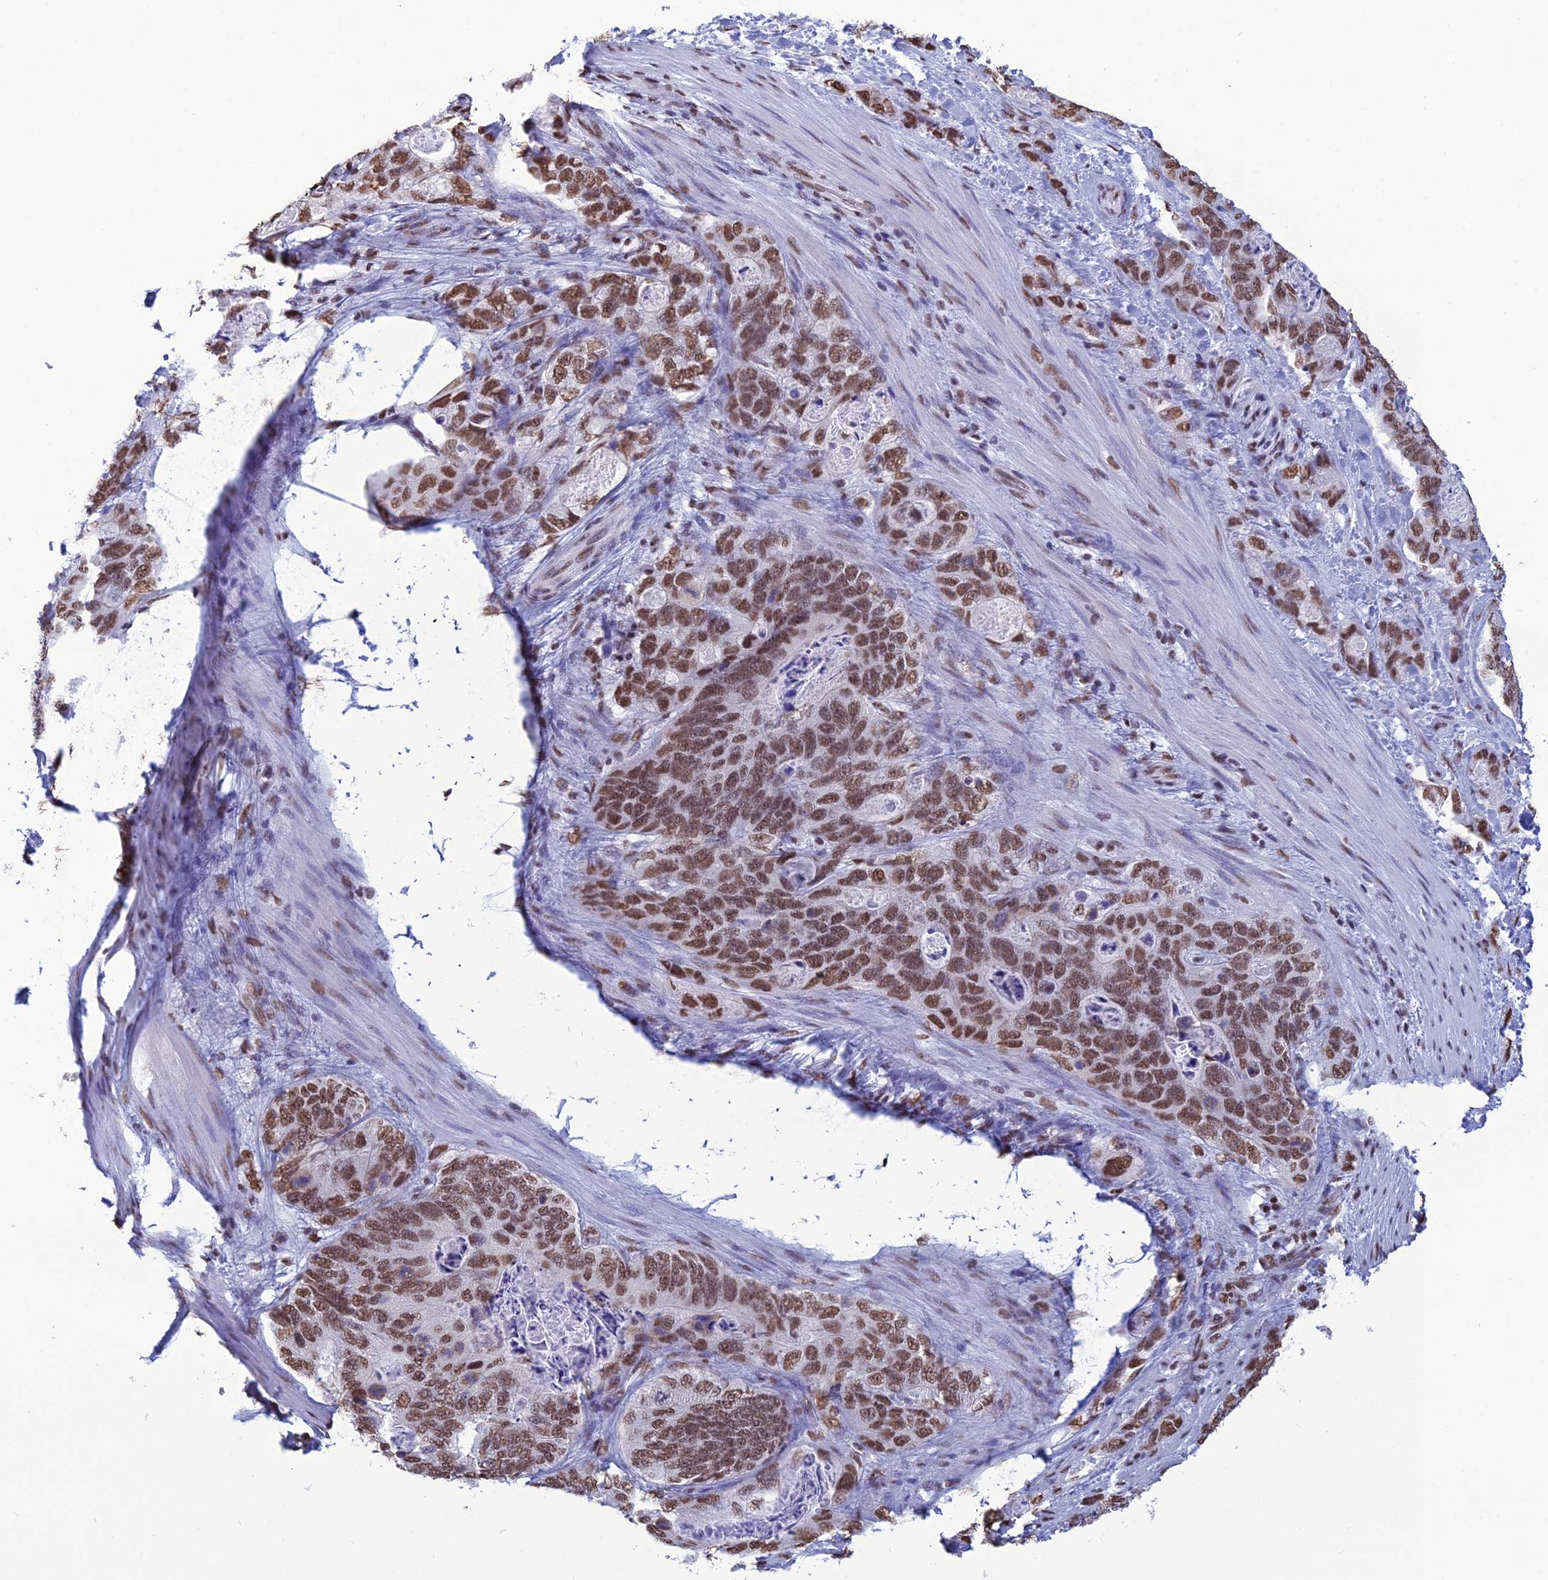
{"staining": {"intensity": "moderate", "quantity": ">75%", "location": "nuclear"}, "tissue": "stomach cancer", "cell_type": "Tumor cells", "image_type": "cancer", "snomed": [{"axis": "morphology", "description": "Normal tissue, NOS"}, {"axis": "morphology", "description": "Adenocarcinoma, NOS"}, {"axis": "topography", "description": "Stomach"}], "caption": "This is an image of IHC staining of adenocarcinoma (stomach), which shows moderate expression in the nuclear of tumor cells.", "gene": "PRAMEF12", "patient": {"sex": "female", "age": 89}}